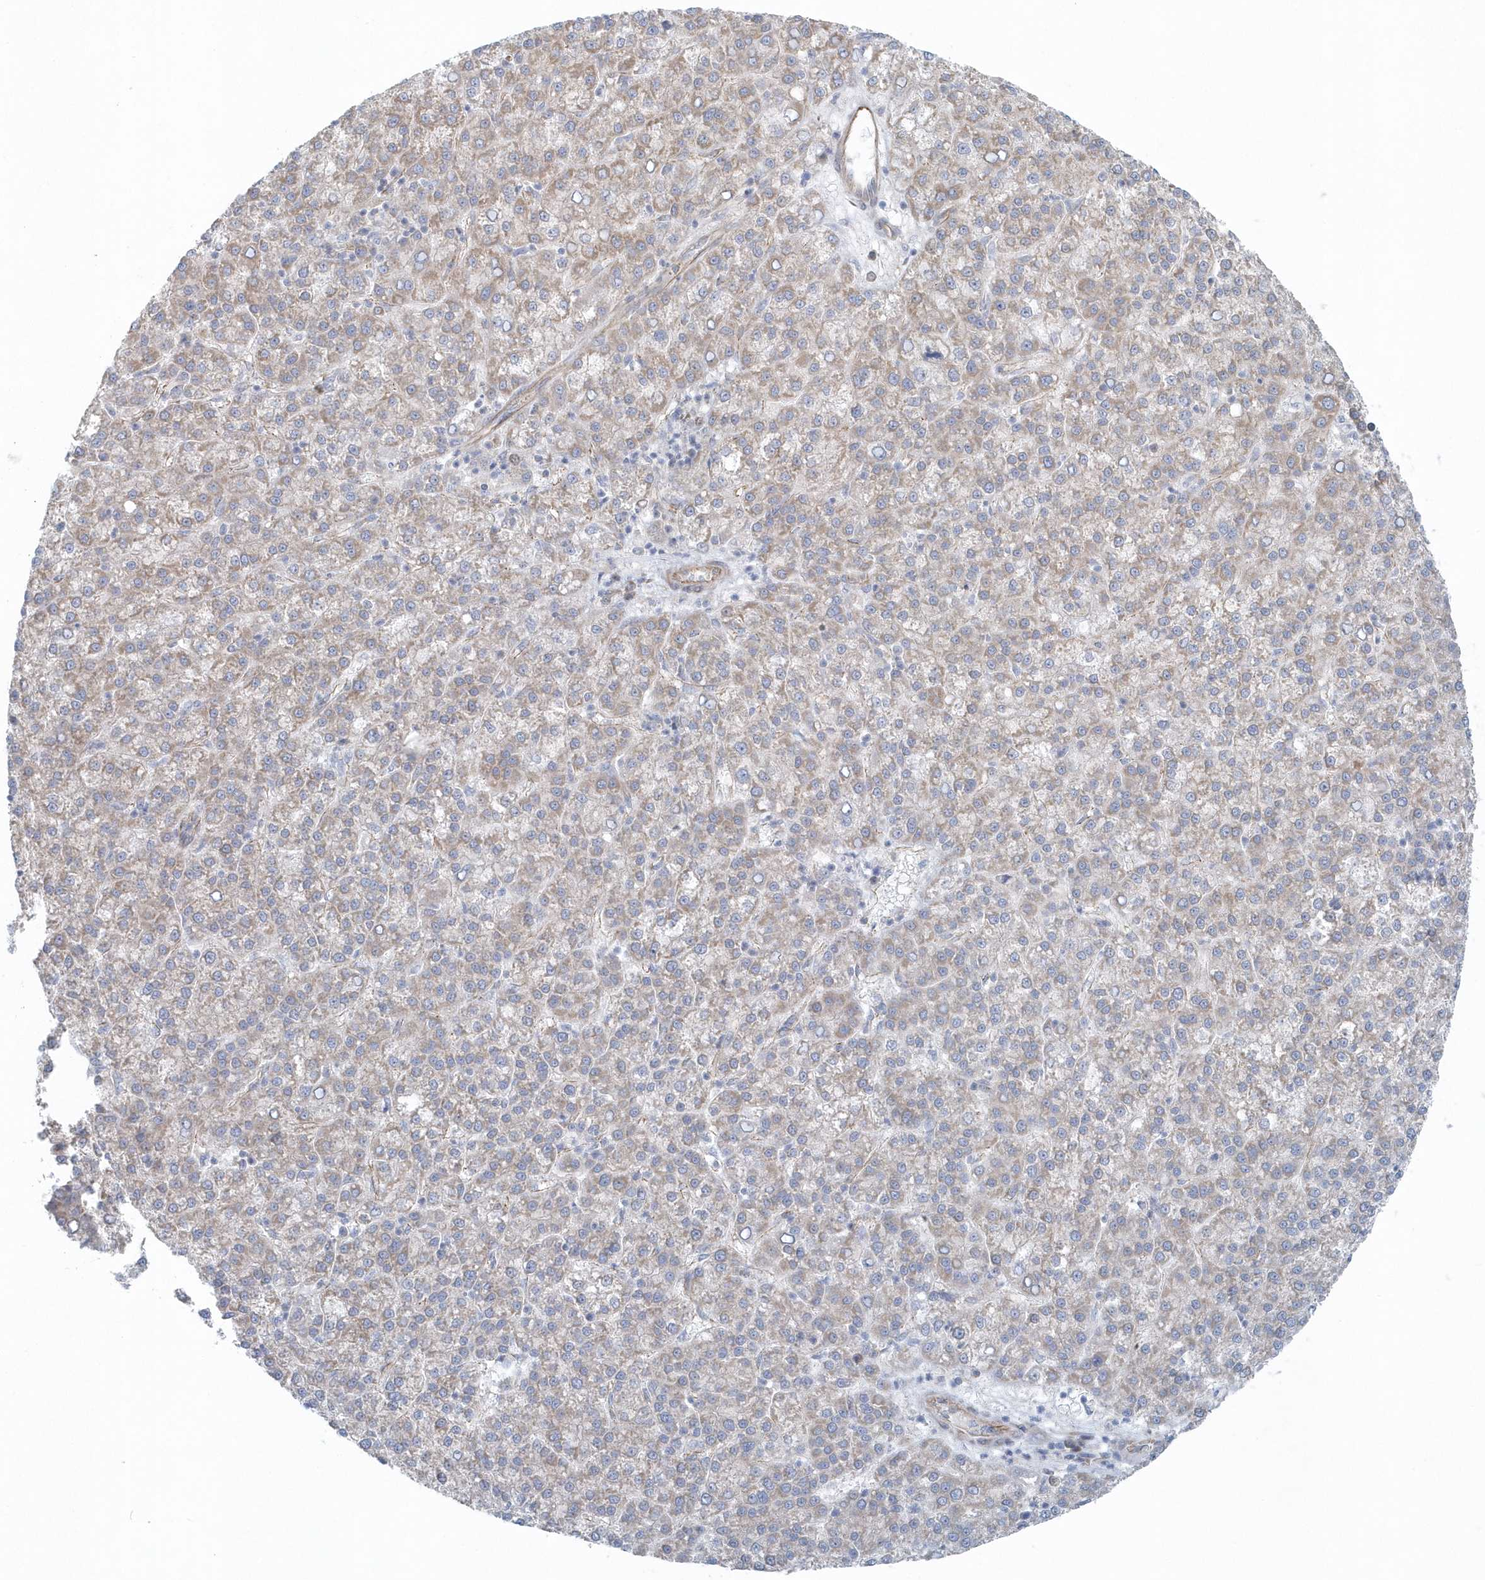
{"staining": {"intensity": "weak", "quantity": "25%-75%", "location": "cytoplasmic/membranous"}, "tissue": "liver cancer", "cell_type": "Tumor cells", "image_type": "cancer", "snomed": [{"axis": "morphology", "description": "Carcinoma, Hepatocellular, NOS"}, {"axis": "topography", "description": "Liver"}], "caption": "A low amount of weak cytoplasmic/membranous positivity is present in about 25%-75% of tumor cells in liver cancer tissue.", "gene": "GPR152", "patient": {"sex": "female", "age": 58}}